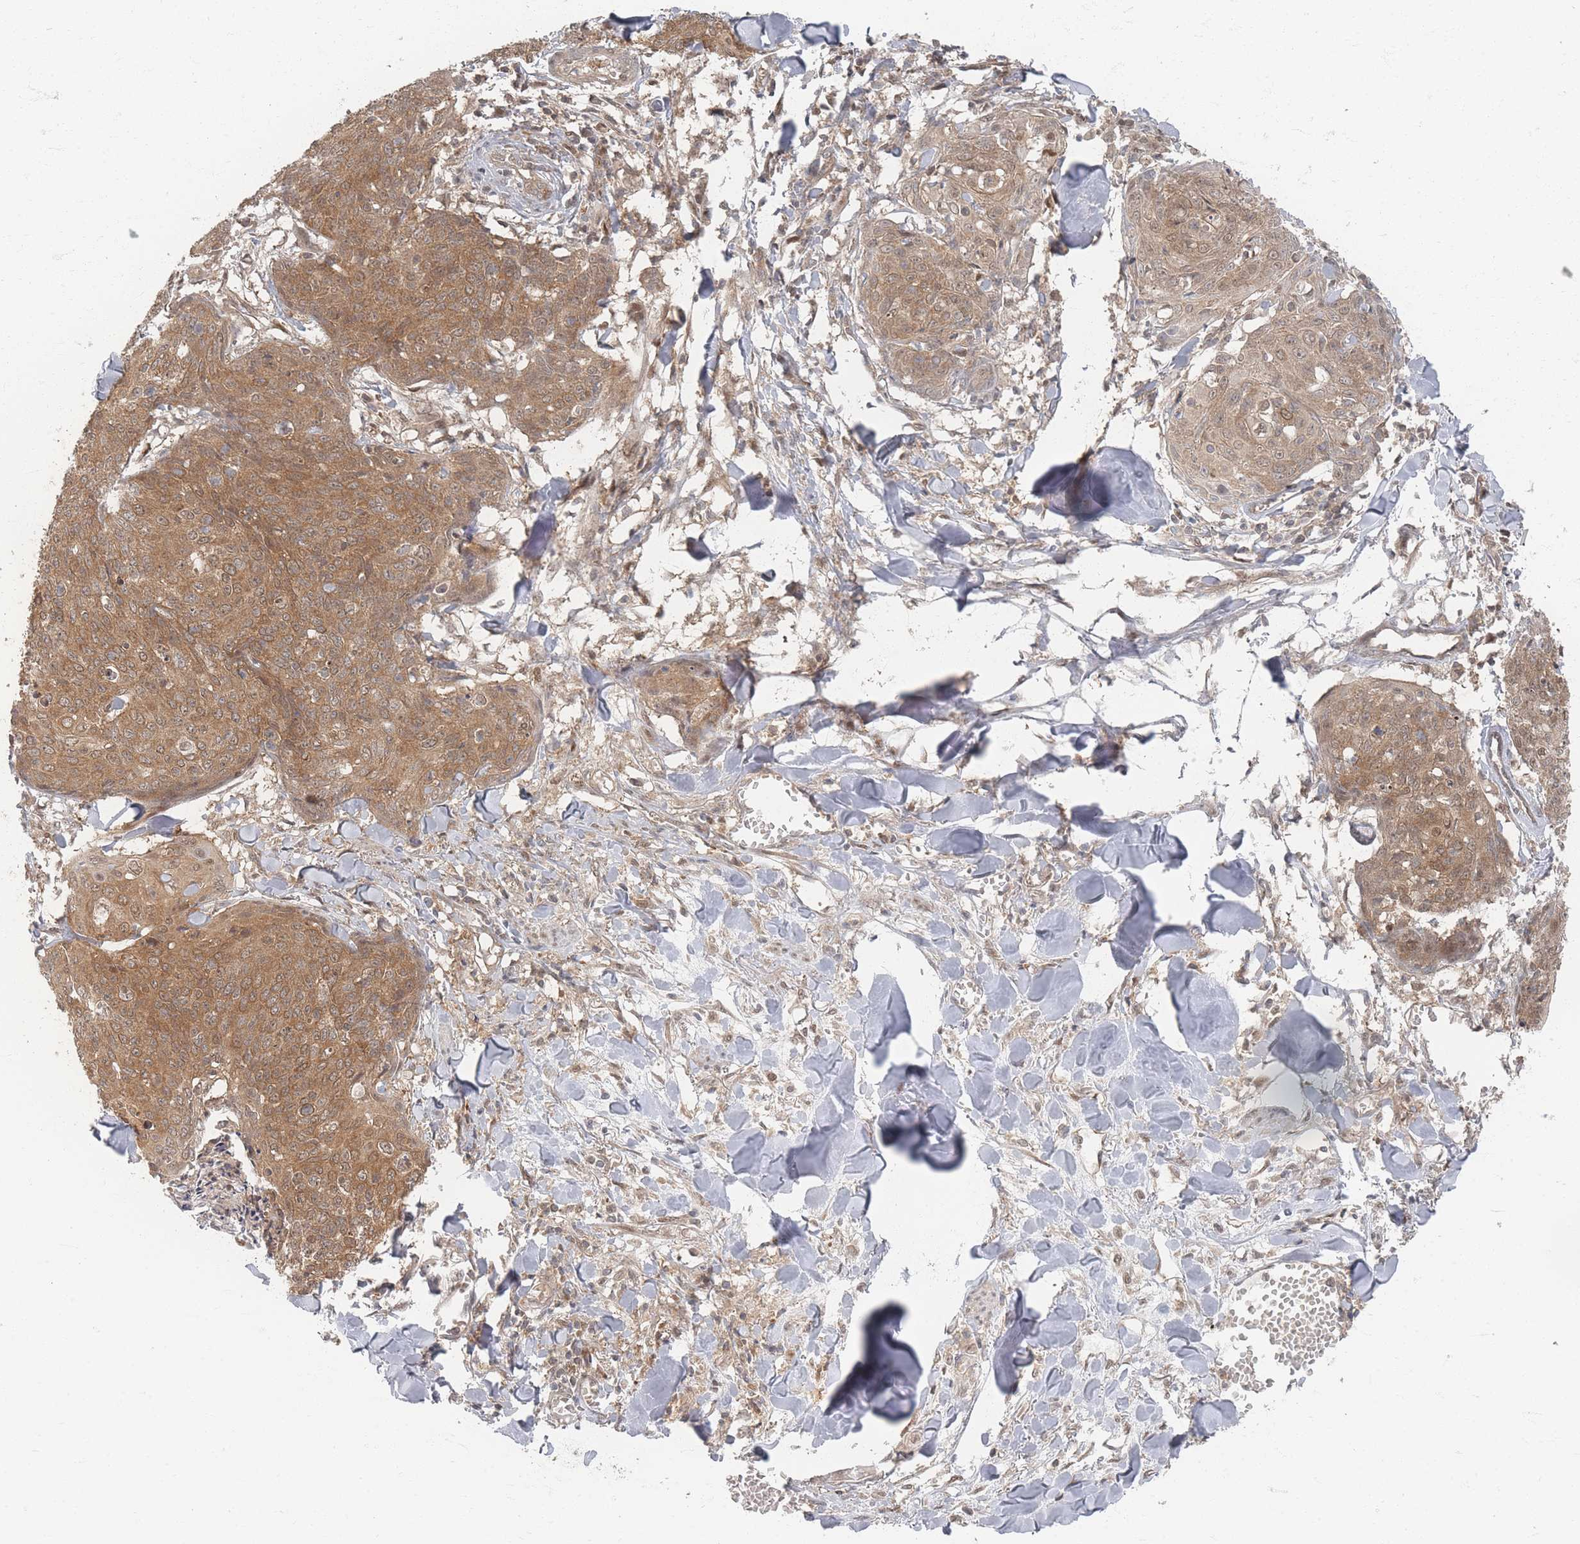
{"staining": {"intensity": "moderate", "quantity": ">75%", "location": "cytoplasmic/membranous,nuclear"}, "tissue": "skin cancer", "cell_type": "Tumor cells", "image_type": "cancer", "snomed": [{"axis": "morphology", "description": "Squamous cell carcinoma, NOS"}, {"axis": "topography", "description": "Skin"}, {"axis": "topography", "description": "Vulva"}], "caption": "About >75% of tumor cells in human squamous cell carcinoma (skin) show moderate cytoplasmic/membranous and nuclear protein expression as visualized by brown immunohistochemical staining.", "gene": "PSMD9", "patient": {"sex": "female", "age": 85}}